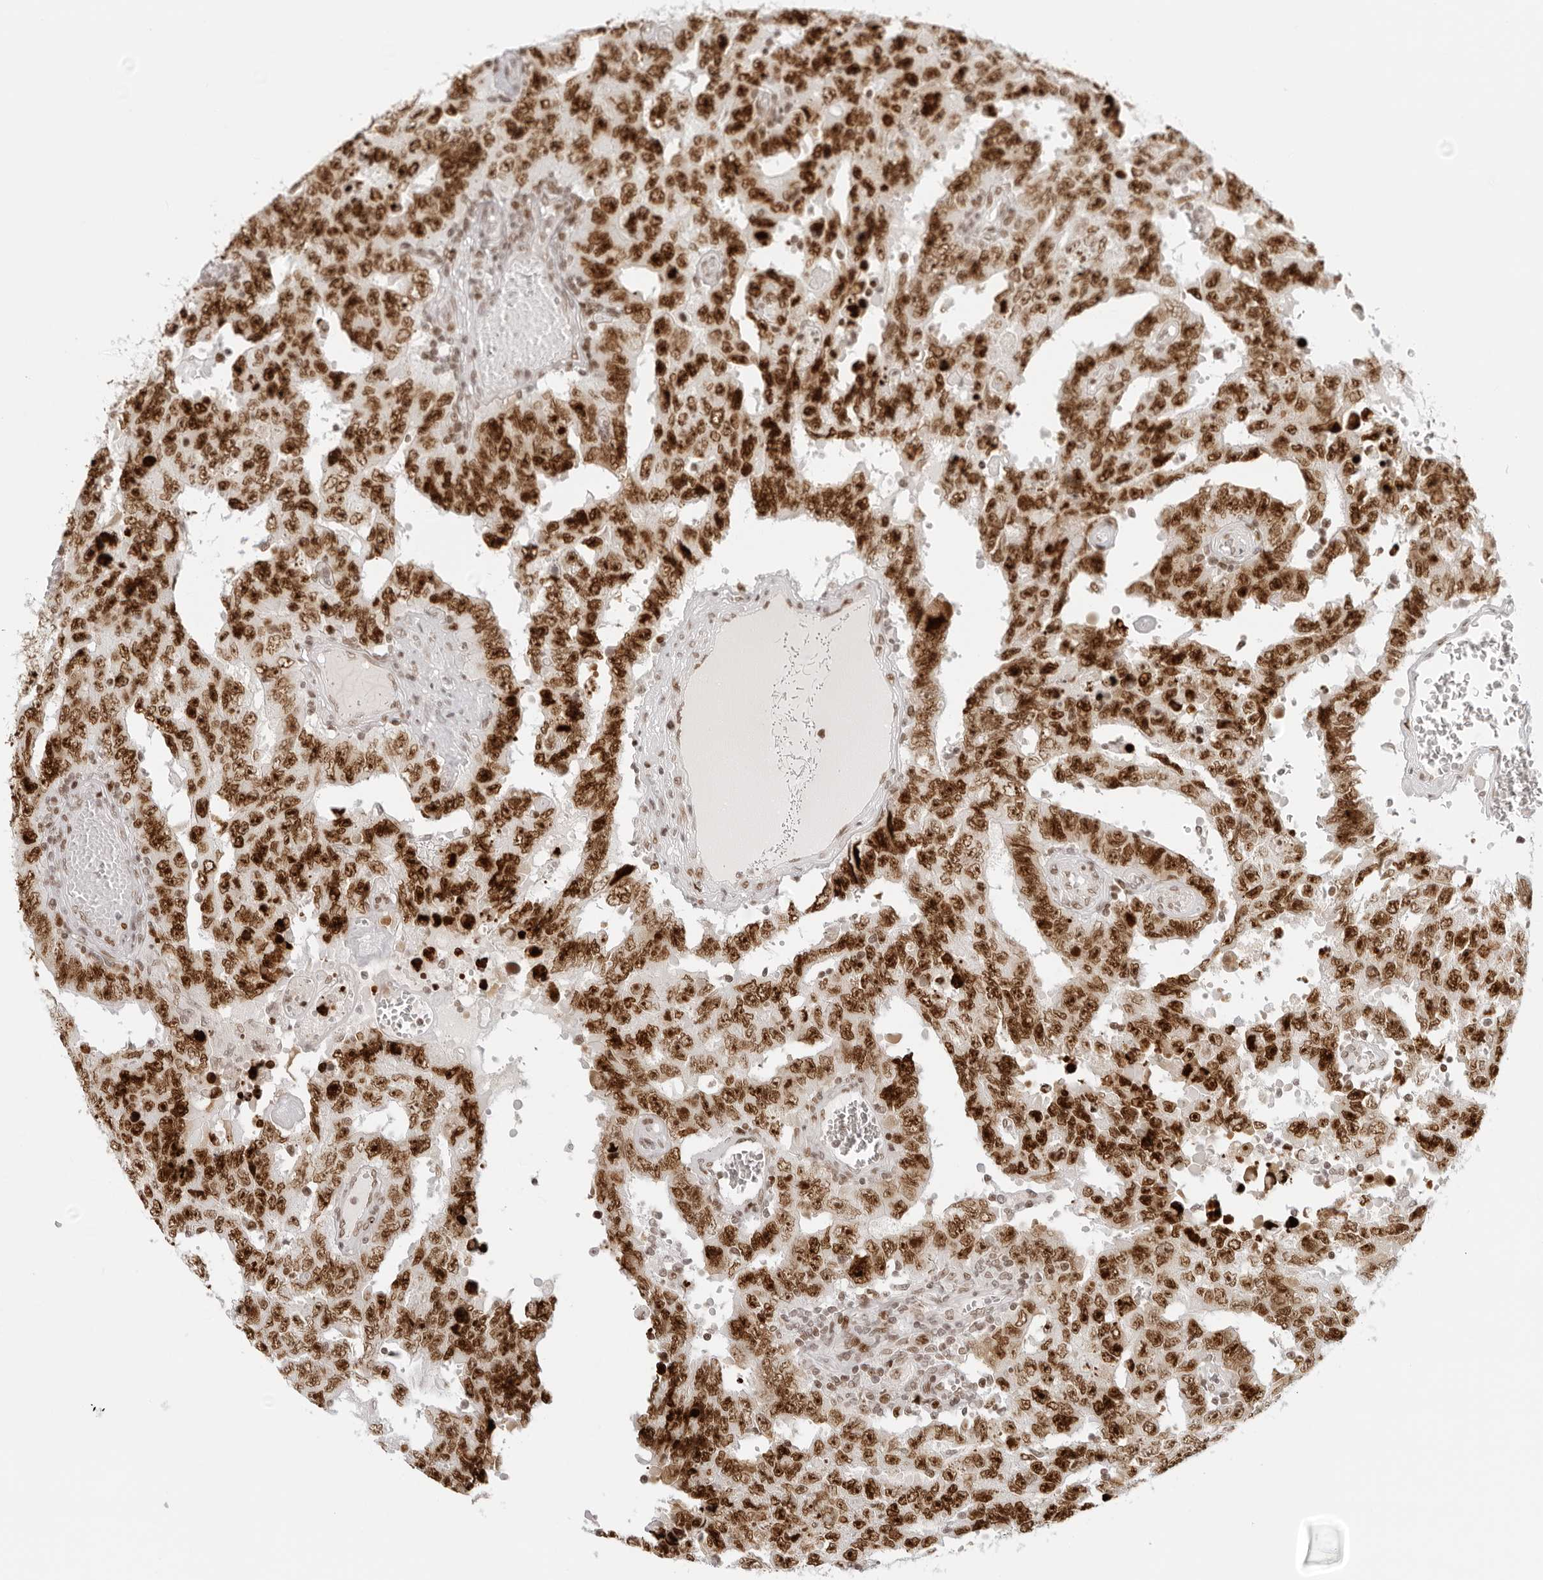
{"staining": {"intensity": "strong", "quantity": ">75%", "location": "nuclear"}, "tissue": "testis cancer", "cell_type": "Tumor cells", "image_type": "cancer", "snomed": [{"axis": "morphology", "description": "Carcinoma, Embryonal, NOS"}, {"axis": "topography", "description": "Testis"}], "caption": "Immunohistochemistry (DAB) staining of embryonal carcinoma (testis) shows strong nuclear protein staining in about >75% of tumor cells. The staining was performed using DAB, with brown indicating positive protein expression. Nuclei are stained blue with hematoxylin.", "gene": "RCC1", "patient": {"sex": "male", "age": 26}}